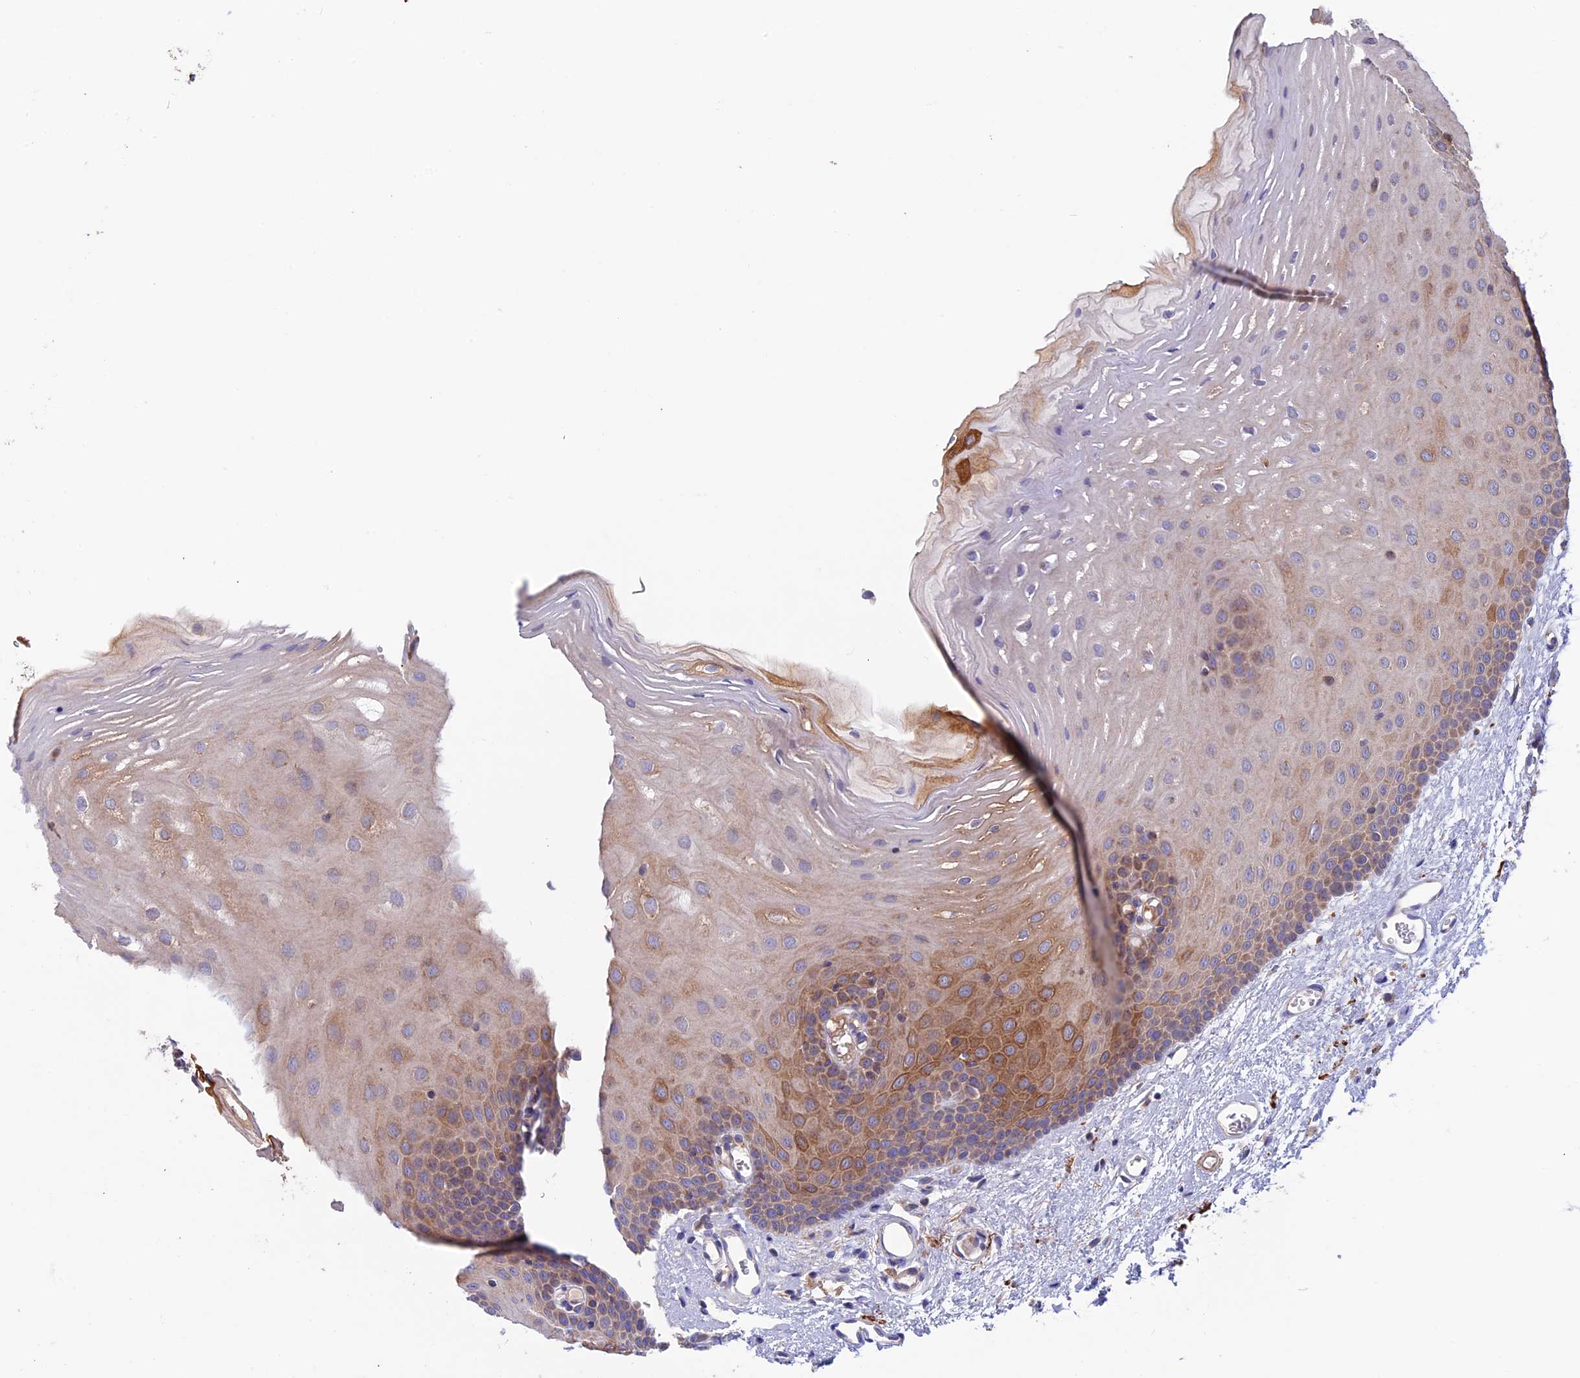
{"staining": {"intensity": "moderate", "quantity": "<25%", "location": "cytoplasmic/membranous"}, "tissue": "oral mucosa", "cell_type": "Squamous epithelial cells", "image_type": "normal", "snomed": [{"axis": "morphology", "description": "Normal tissue, NOS"}, {"axis": "topography", "description": "Oral tissue"}], "caption": "A brown stain highlights moderate cytoplasmic/membranous positivity of a protein in squamous epithelial cells of benign human oral mucosa.", "gene": "PTPN9", "patient": {"sex": "female", "age": 70}}